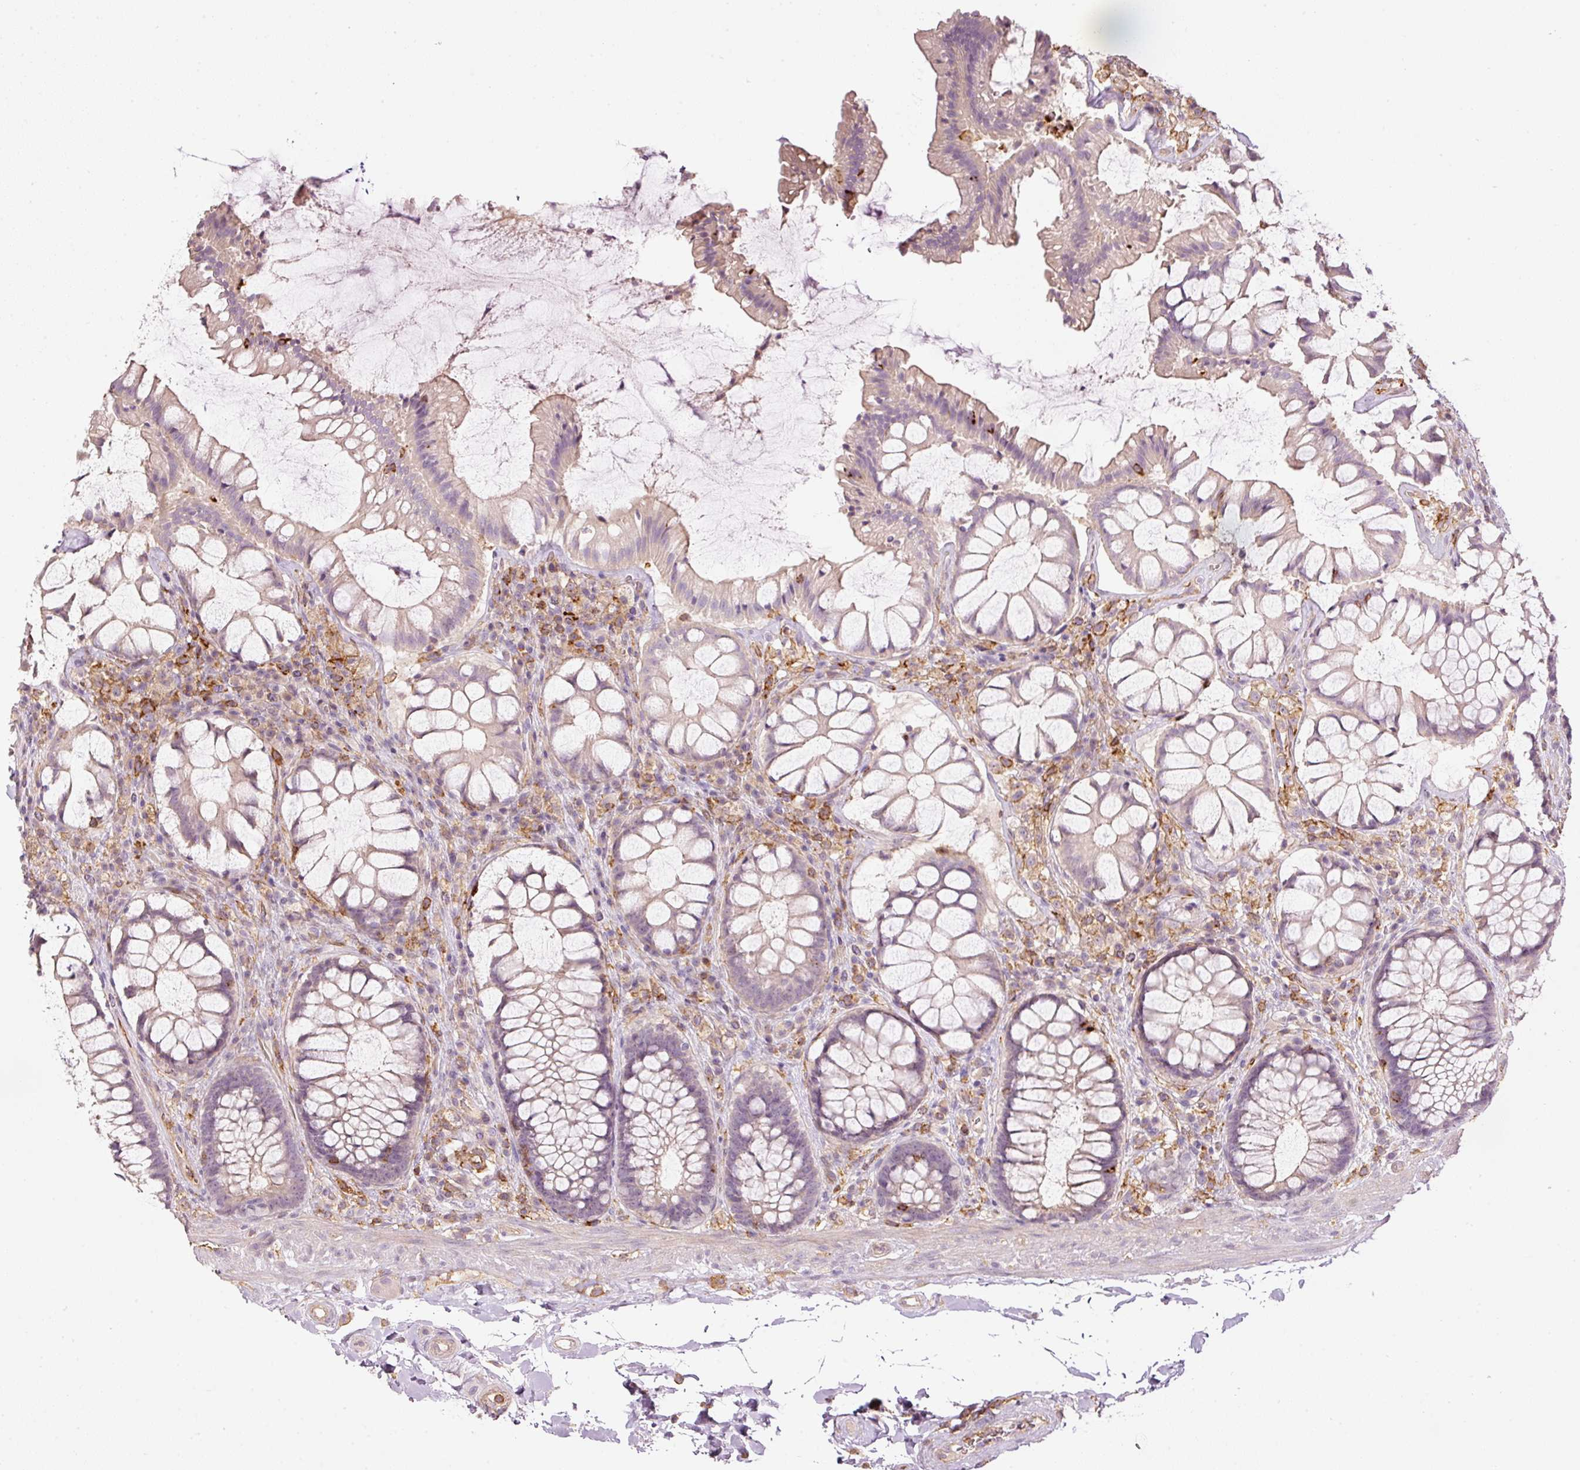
{"staining": {"intensity": "negative", "quantity": "none", "location": "none"}, "tissue": "rectum", "cell_type": "Glandular cells", "image_type": "normal", "snomed": [{"axis": "morphology", "description": "Normal tissue, NOS"}, {"axis": "topography", "description": "Rectum"}], "caption": "Immunohistochemistry of benign rectum exhibits no expression in glandular cells. (DAB (3,3'-diaminobenzidine) immunohistochemistry, high magnification).", "gene": "SIPA1", "patient": {"sex": "female", "age": 58}}